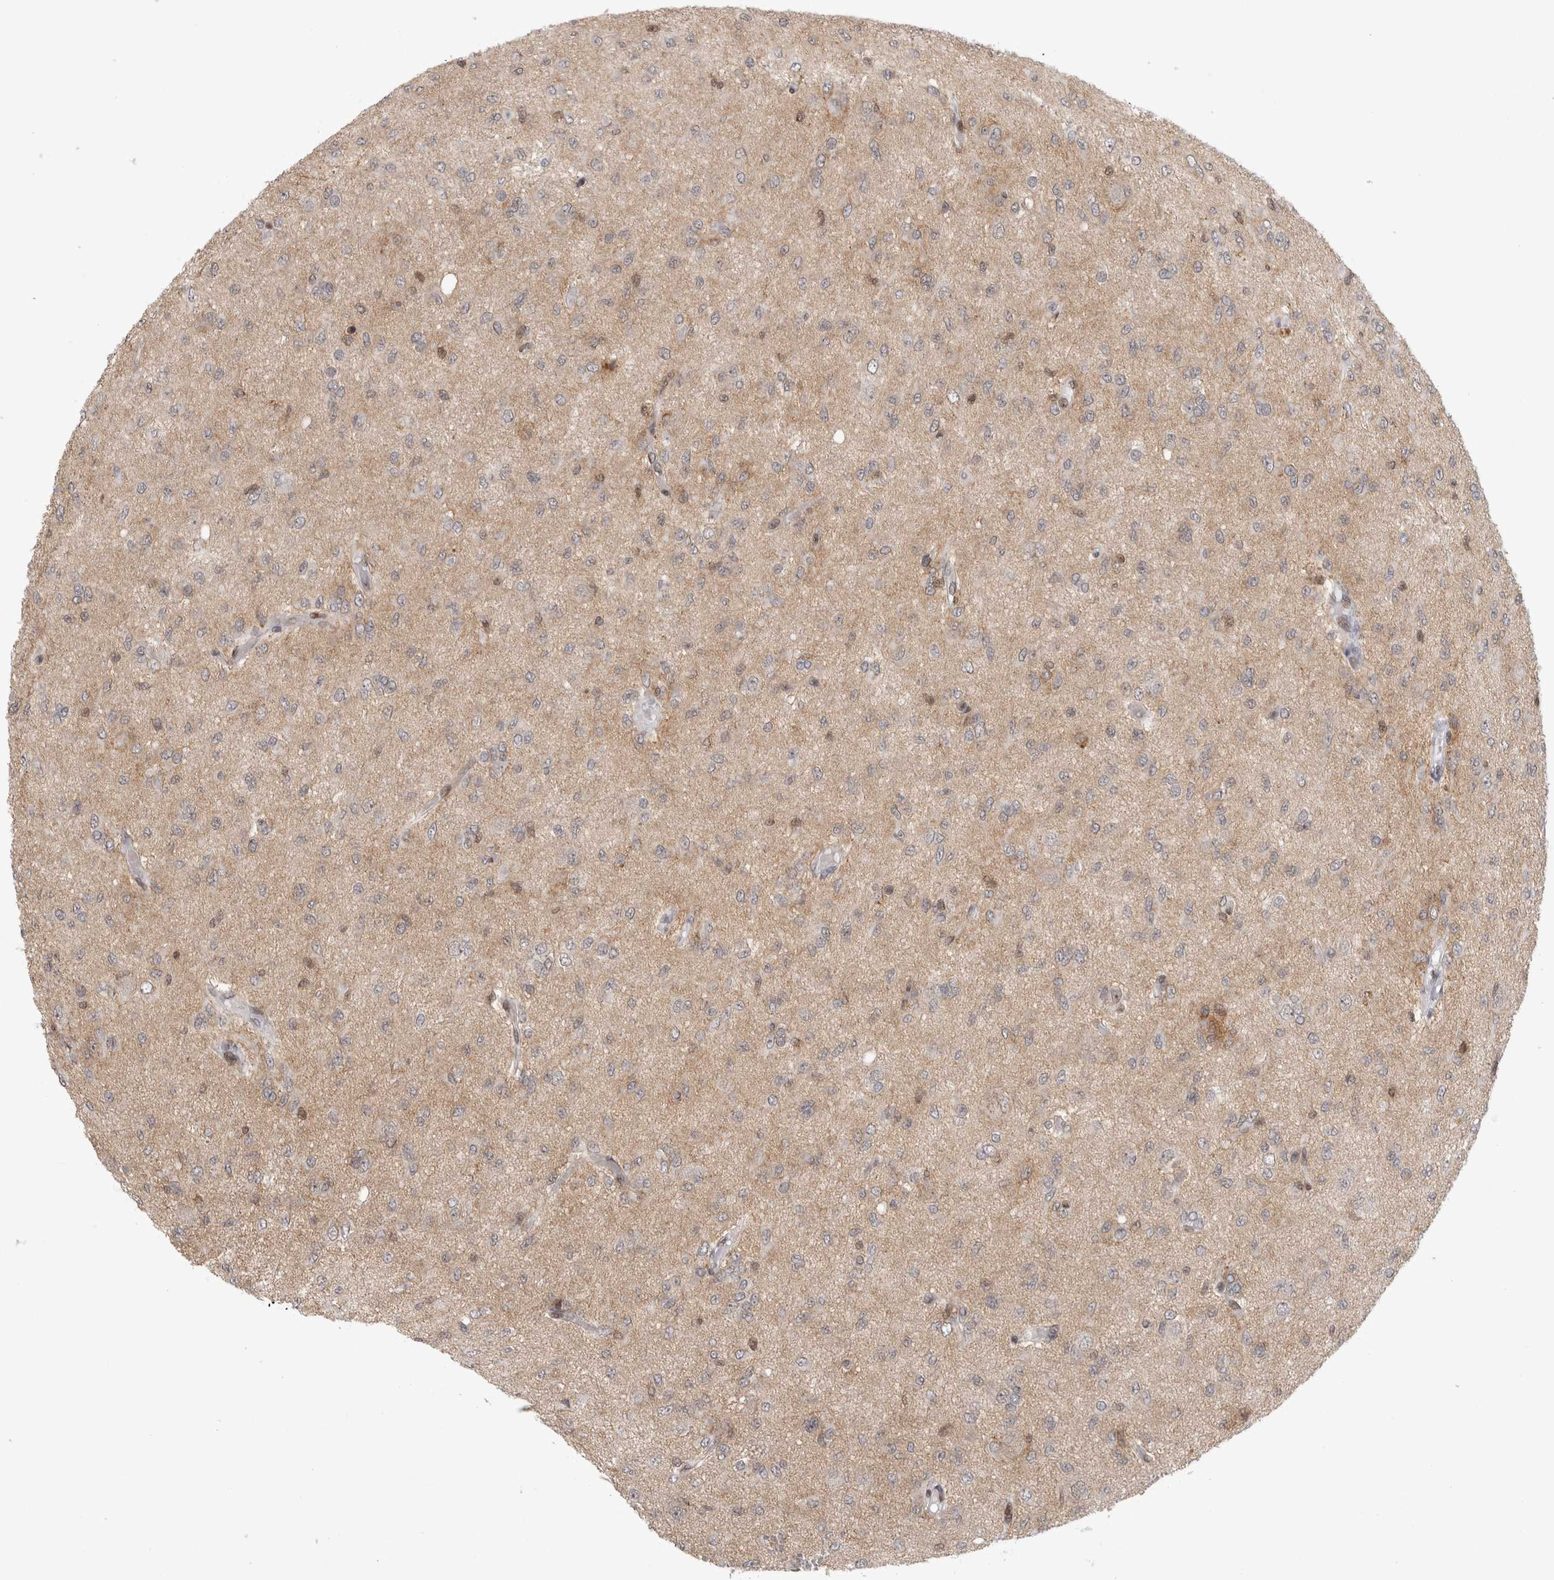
{"staining": {"intensity": "negative", "quantity": "none", "location": "none"}, "tissue": "glioma", "cell_type": "Tumor cells", "image_type": "cancer", "snomed": [{"axis": "morphology", "description": "Glioma, malignant, High grade"}, {"axis": "topography", "description": "Brain"}], "caption": "Tumor cells show no significant positivity in malignant glioma (high-grade).", "gene": "SRARP", "patient": {"sex": "female", "age": 59}}